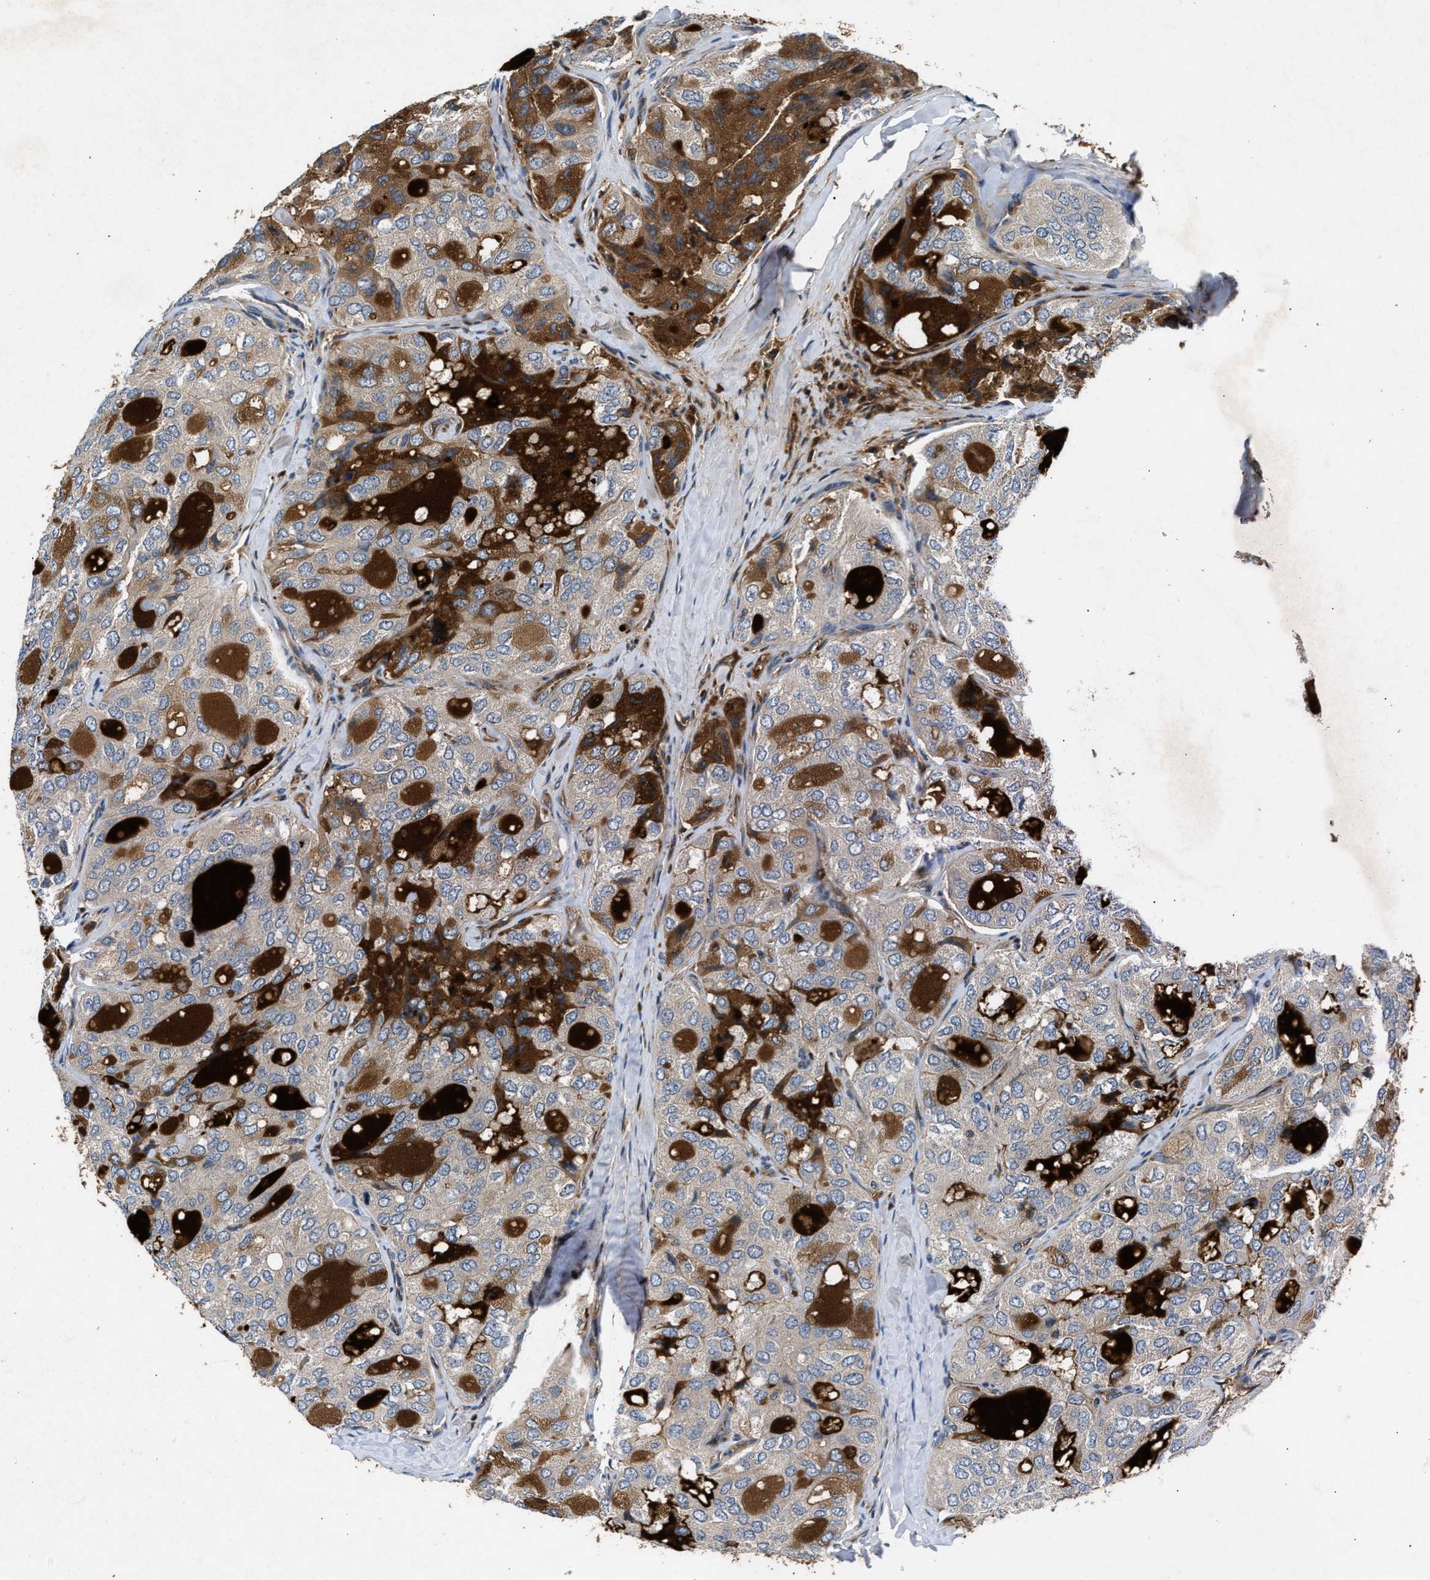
{"staining": {"intensity": "strong", "quantity": "<25%", "location": "cytoplasmic/membranous"}, "tissue": "thyroid cancer", "cell_type": "Tumor cells", "image_type": "cancer", "snomed": [{"axis": "morphology", "description": "Follicular adenoma carcinoma, NOS"}, {"axis": "topography", "description": "Thyroid gland"}], "caption": "A micrograph of human thyroid cancer stained for a protein reveals strong cytoplasmic/membranous brown staining in tumor cells.", "gene": "CHUK", "patient": {"sex": "male", "age": 75}}